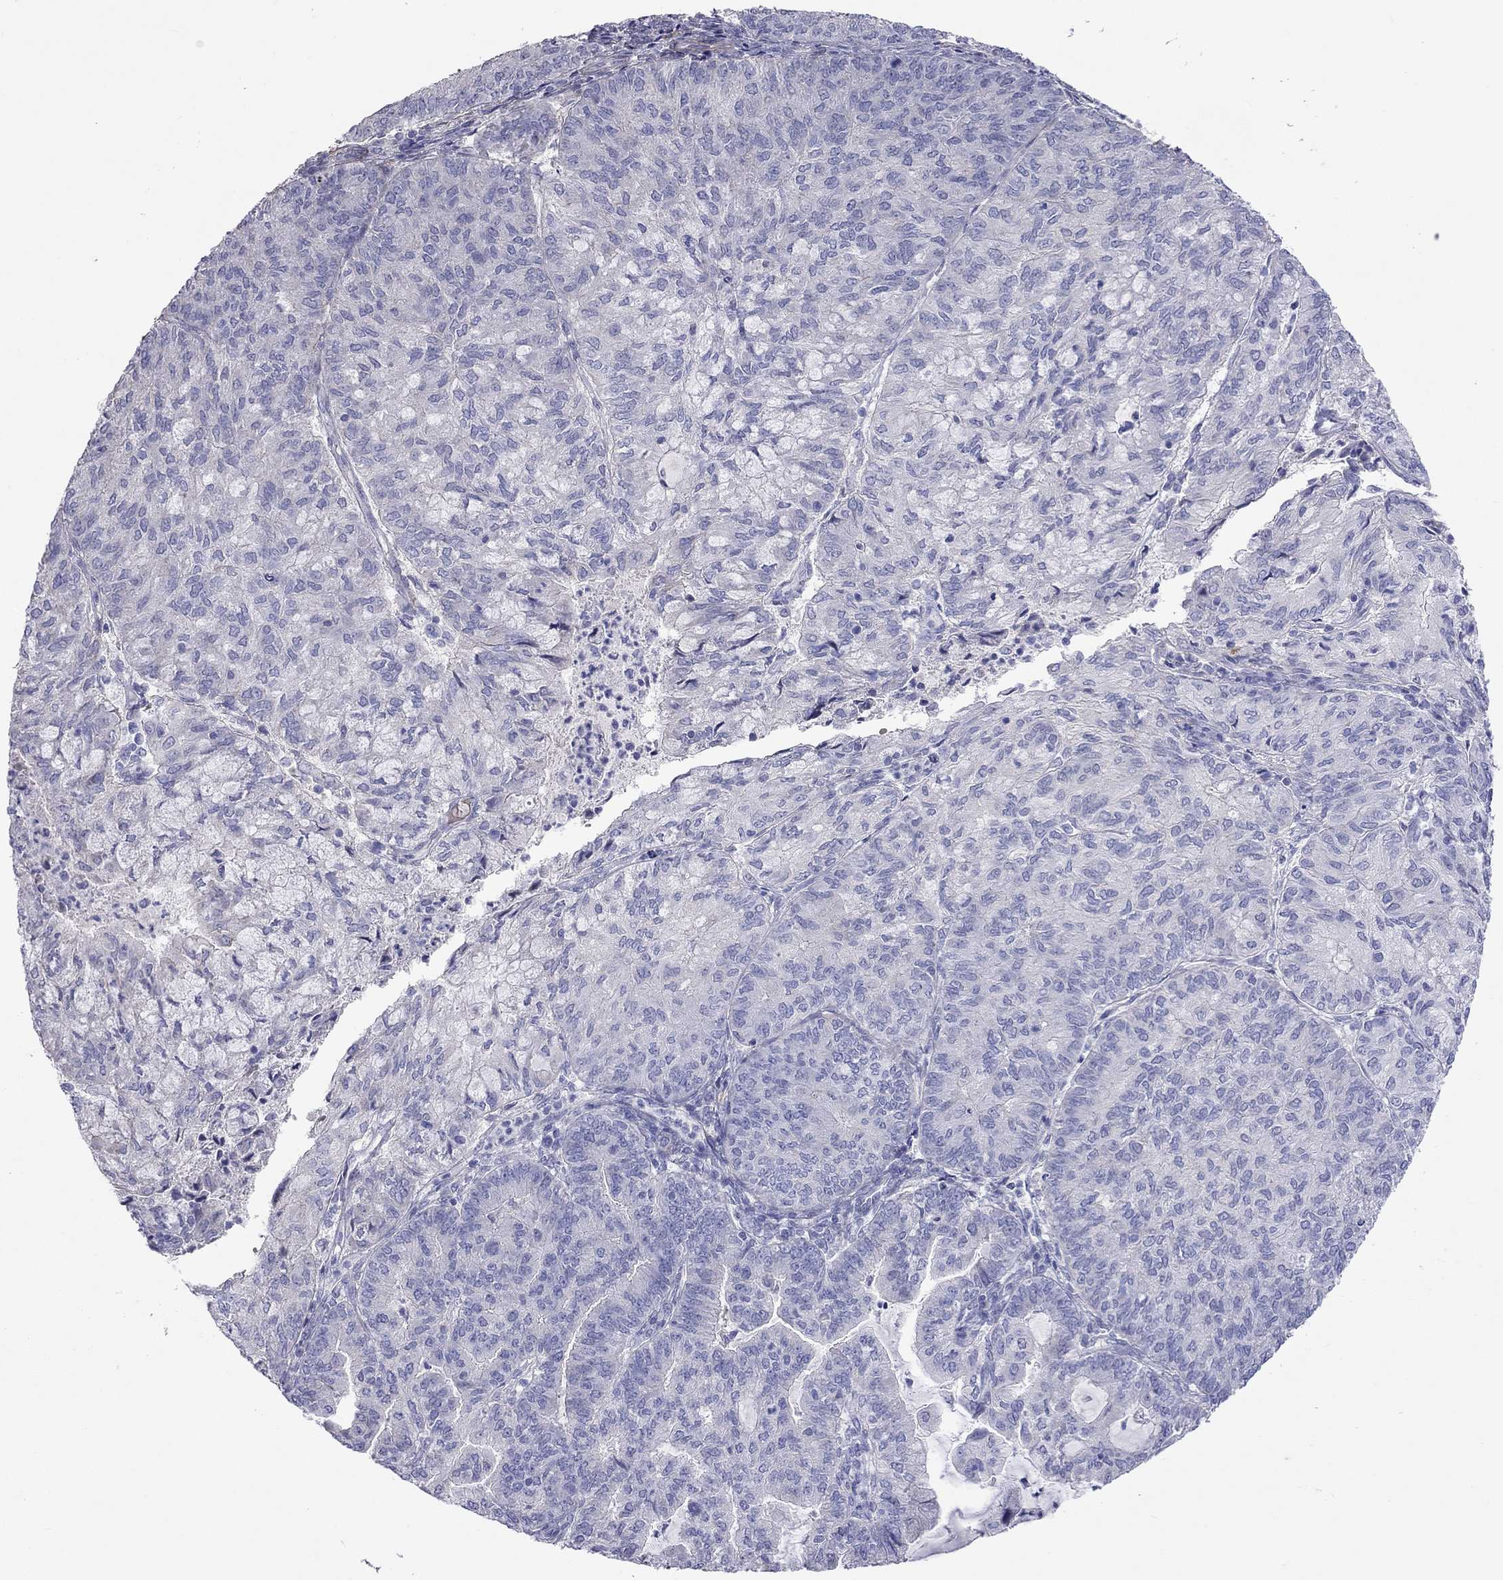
{"staining": {"intensity": "negative", "quantity": "none", "location": "none"}, "tissue": "endometrial cancer", "cell_type": "Tumor cells", "image_type": "cancer", "snomed": [{"axis": "morphology", "description": "Adenocarcinoma, NOS"}, {"axis": "topography", "description": "Endometrium"}], "caption": "The immunohistochemistry micrograph has no significant staining in tumor cells of endometrial cancer tissue.", "gene": "SYTL2", "patient": {"sex": "female", "age": 82}}